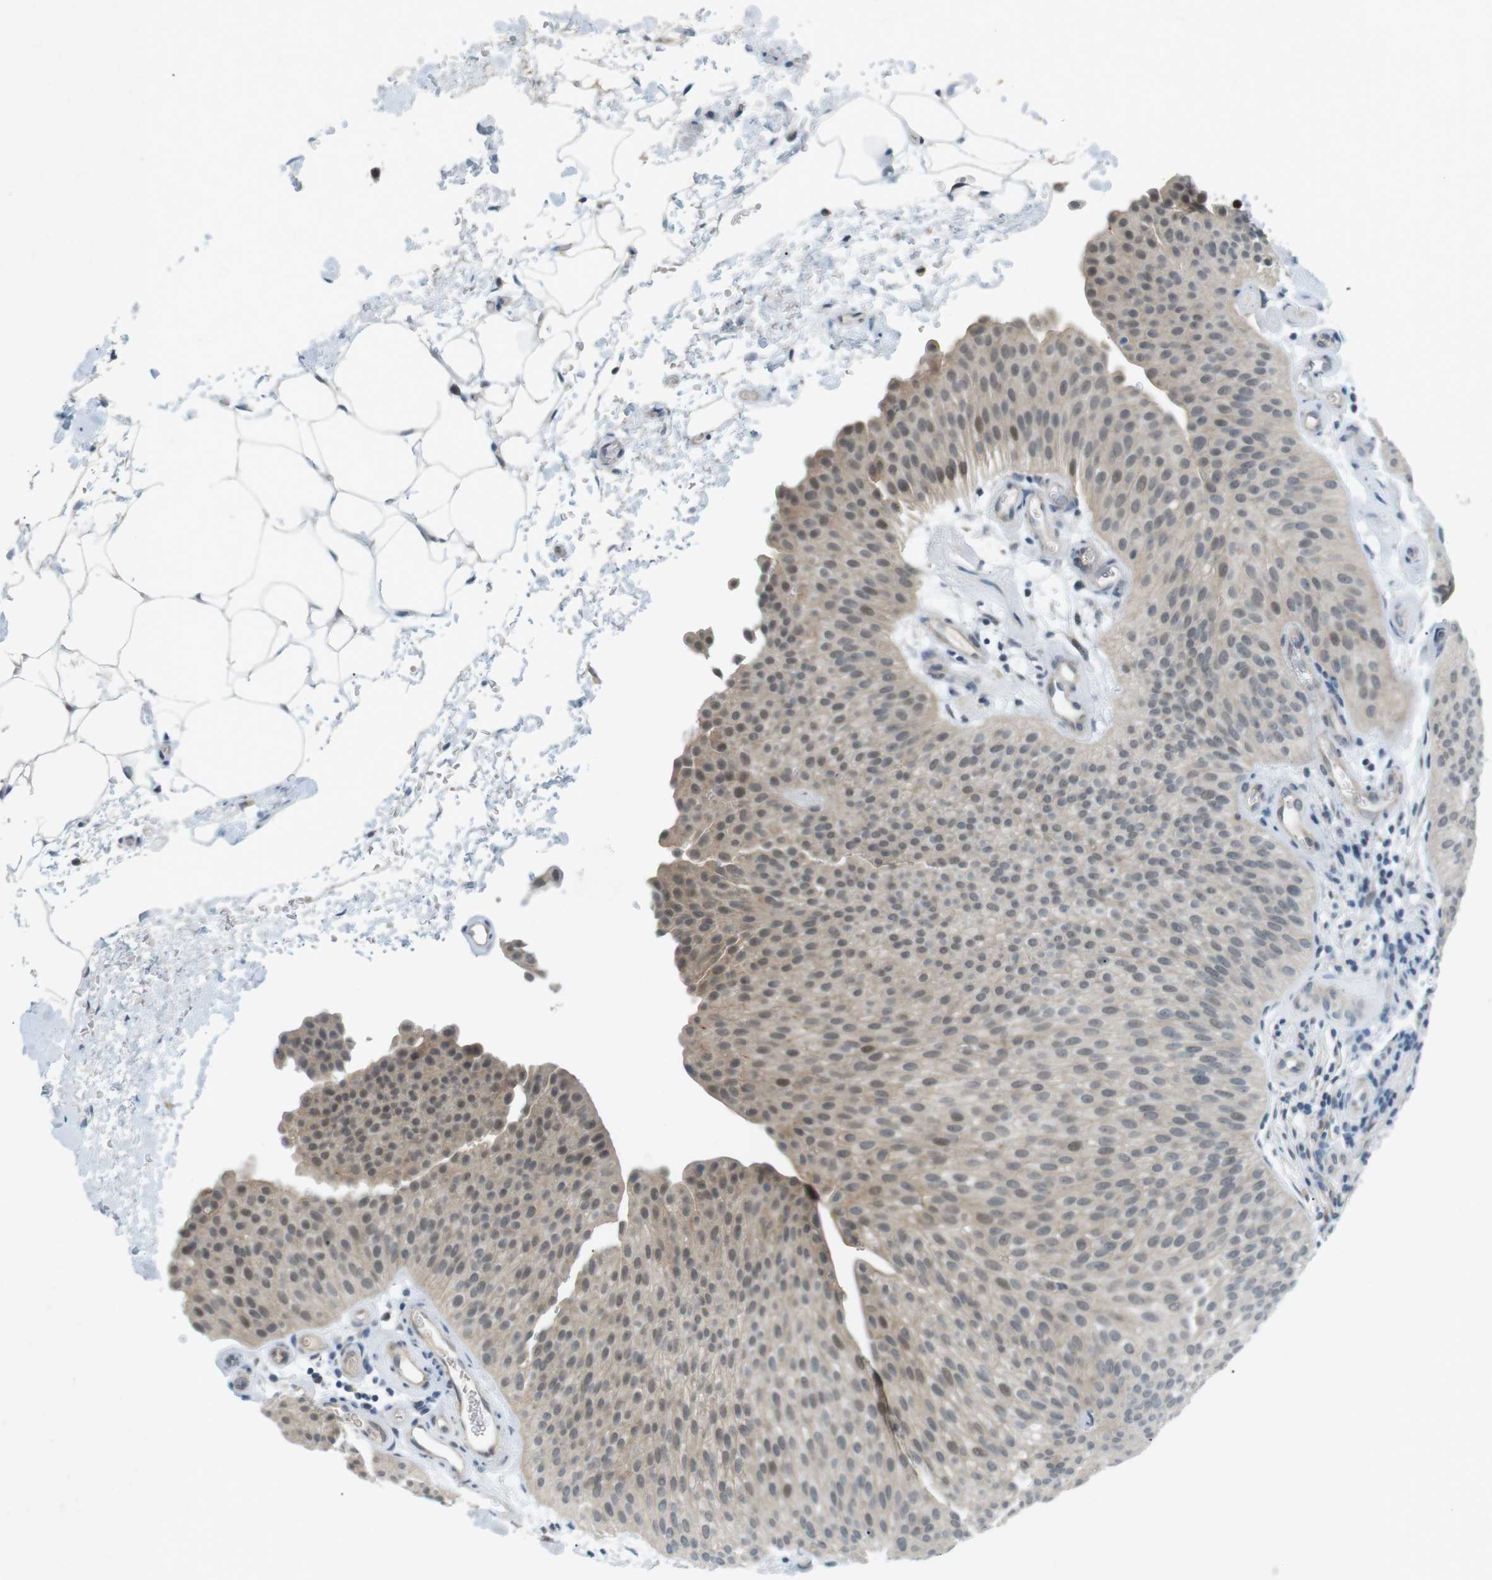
{"staining": {"intensity": "weak", "quantity": ">75%", "location": "cytoplasmic/membranous"}, "tissue": "urothelial cancer", "cell_type": "Tumor cells", "image_type": "cancer", "snomed": [{"axis": "morphology", "description": "Urothelial carcinoma, Low grade"}, {"axis": "topography", "description": "Urinary bladder"}], "caption": "Weak cytoplasmic/membranous positivity for a protein is identified in approximately >75% of tumor cells of low-grade urothelial carcinoma using immunohistochemistry (IHC).", "gene": "RTN3", "patient": {"sex": "female", "age": 60}}